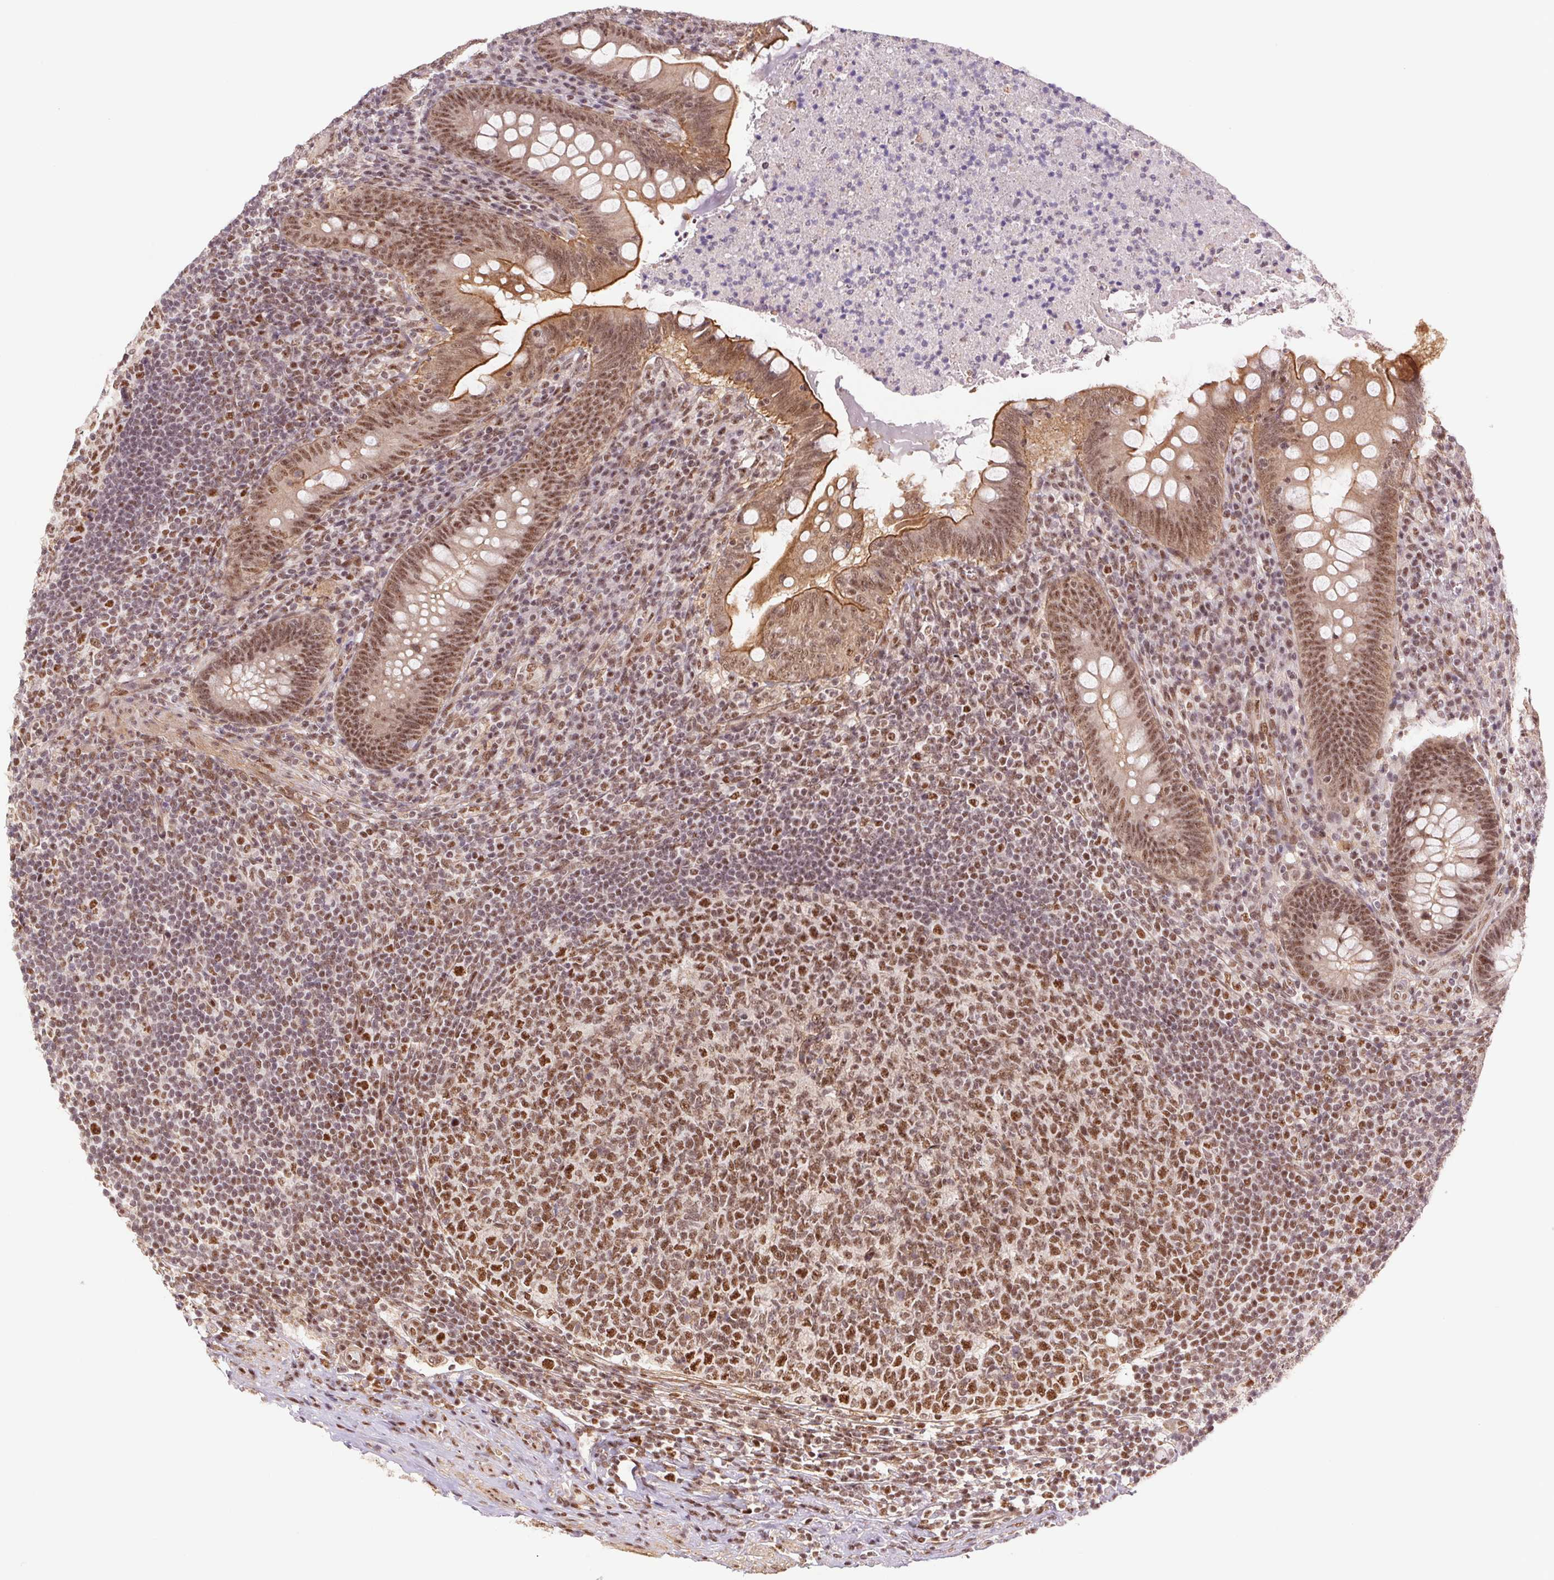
{"staining": {"intensity": "moderate", "quantity": ">75%", "location": "cytoplasmic/membranous,nuclear"}, "tissue": "appendix", "cell_type": "Glandular cells", "image_type": "normal", "snomed": [{"axis": "morphology", "description": "Normal tissue, NOS"}, {"axis": "topography", "description": "Appendix"}], "caption": "This is an image of immunohistochemistry (IHC) staining of normal appendix, which shows moderate expression in the cytoplasmic/membranous,nuclear of glandular cells.", "gene": "CWC25", "patient": {"sex": "male", "age": 47}}